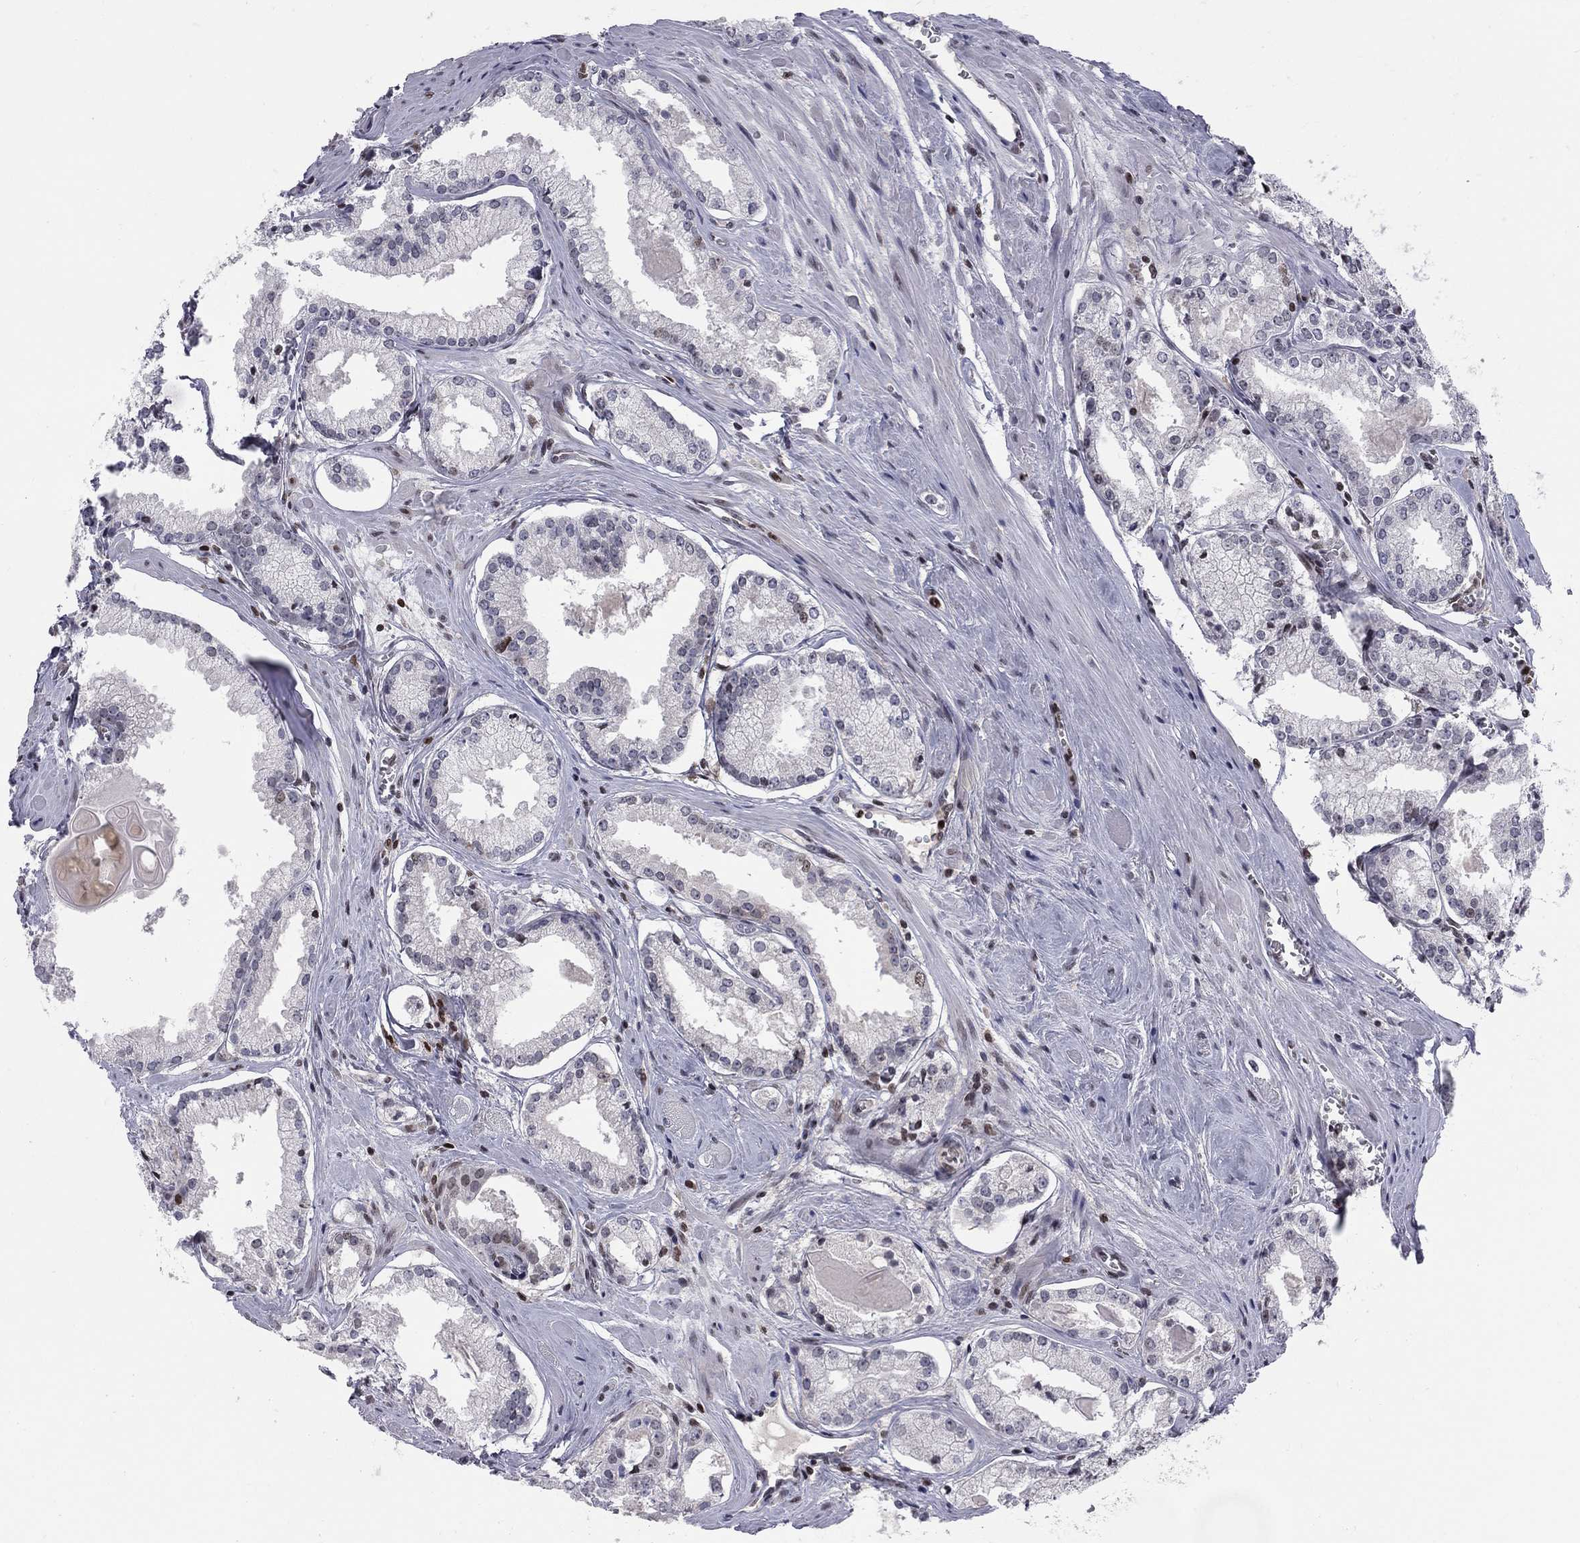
{"staining": {"intensity": "negative", "quantity": "none", "location": "none"}, "tissue": "prostate cancer", "cell_type": "Tumor cells", "image_type": "cancer", "snomed": [{"axis": "morphology", "description": "Adenocarcinoma, NOS"}, {"axis": "topography", "description": "Prostate"}], "caption": "Immunohistochemistry (IHC) image of human prostate adenocarcinoma stained for a protein (brown), which demonstrates no staining in tumor cells.", "gene": "RNASEH2C", "patient": {"sex": "male", "age": 72}}